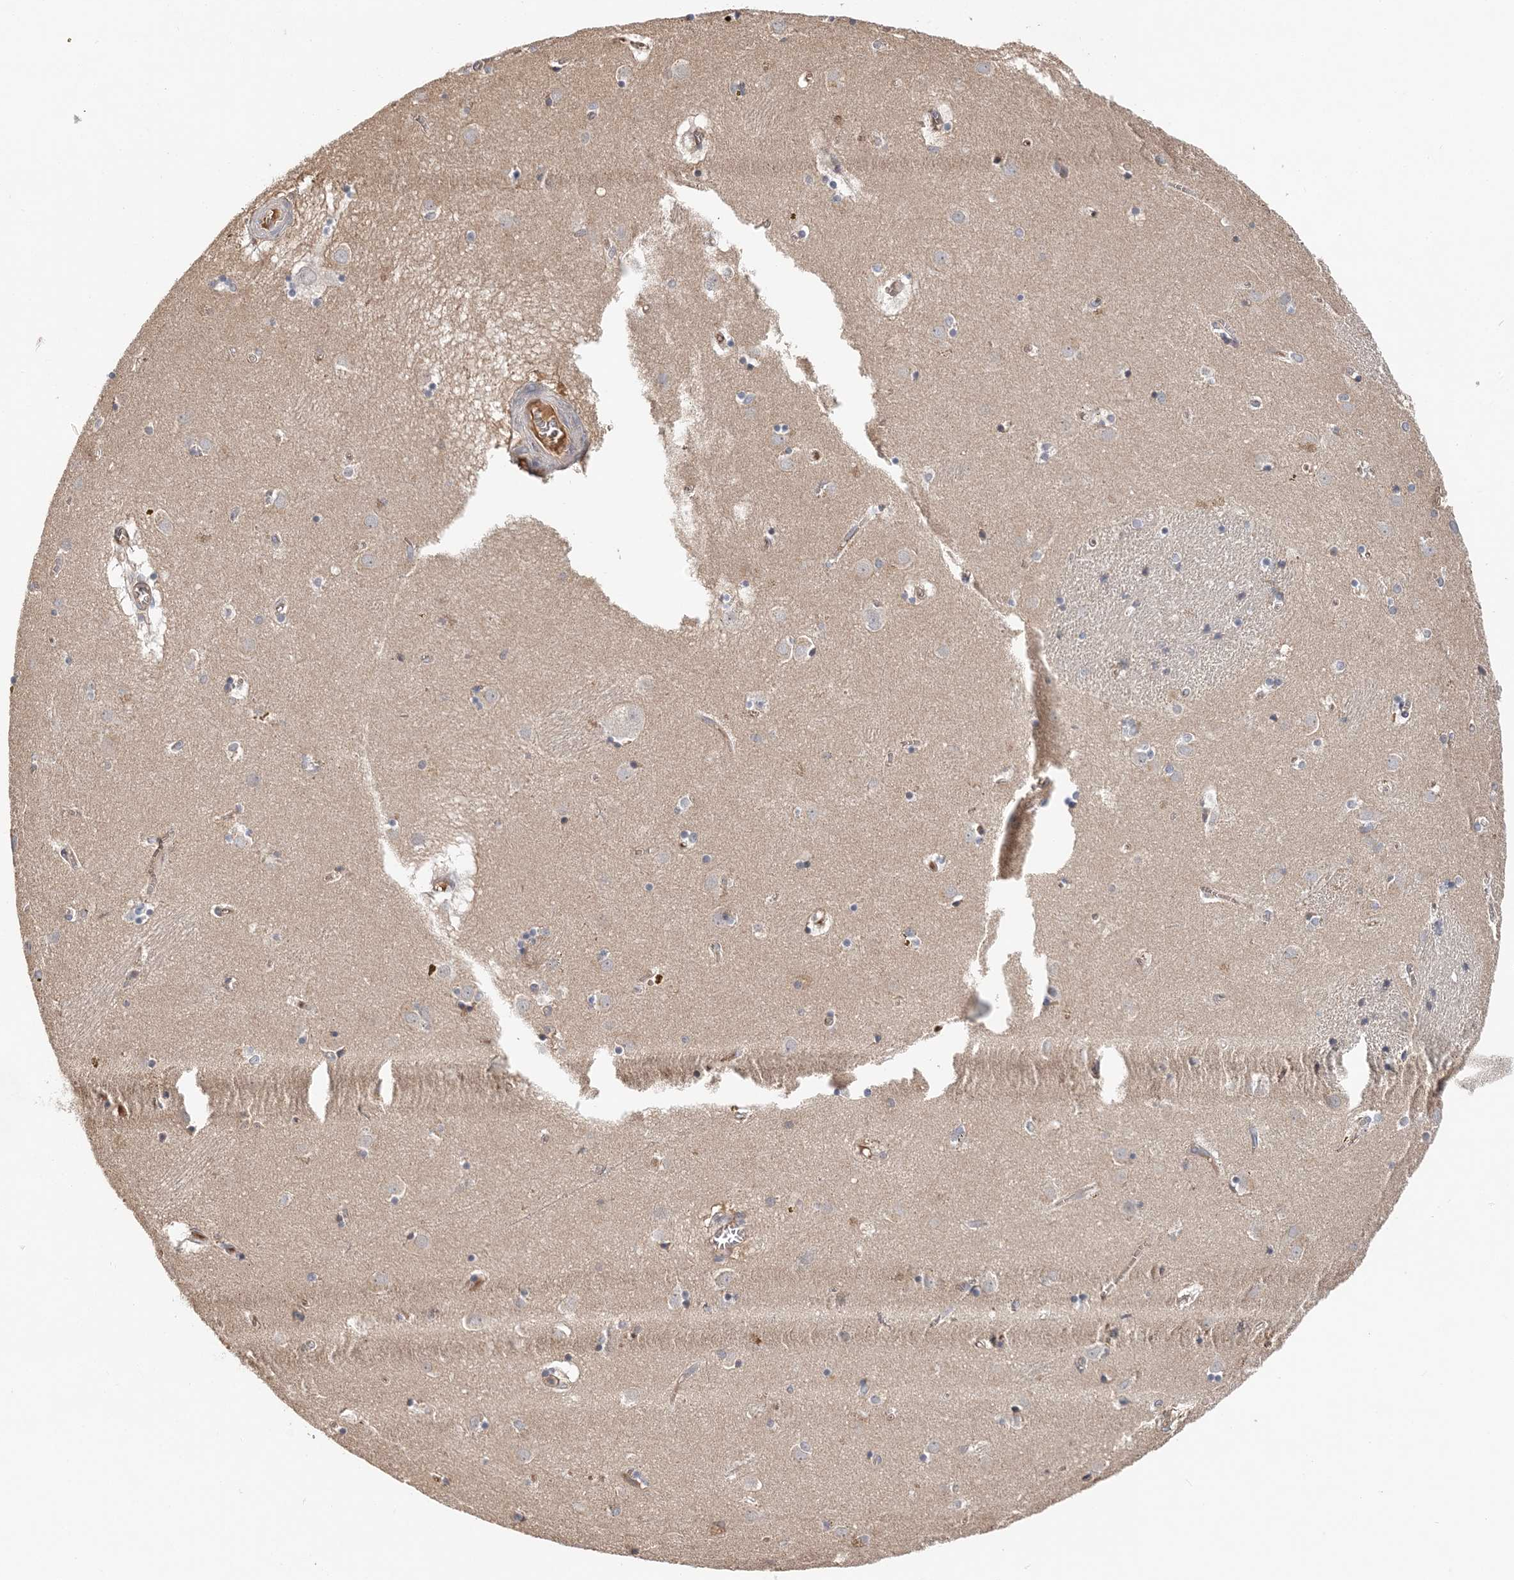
{"staining": {"intensity": "negative", "quantity": "none", "location": "none"}, "tissue": "caudate", "cell_type": "Glial cells", "image_type": "normal", "snomed": [{"axis": "morphology", "description": "Normal tissue, NOS"}, {"axis": "topography", "description": "Lateral ventricle wall"}], "caption": "The micrograph shows no significant staining in glial cells of caudate. (Brightfield microscopy of DAB immunohistochemistry at high magnification).", "gene": "SYCP3", "patient": {"sex": "male", "age": 70}}